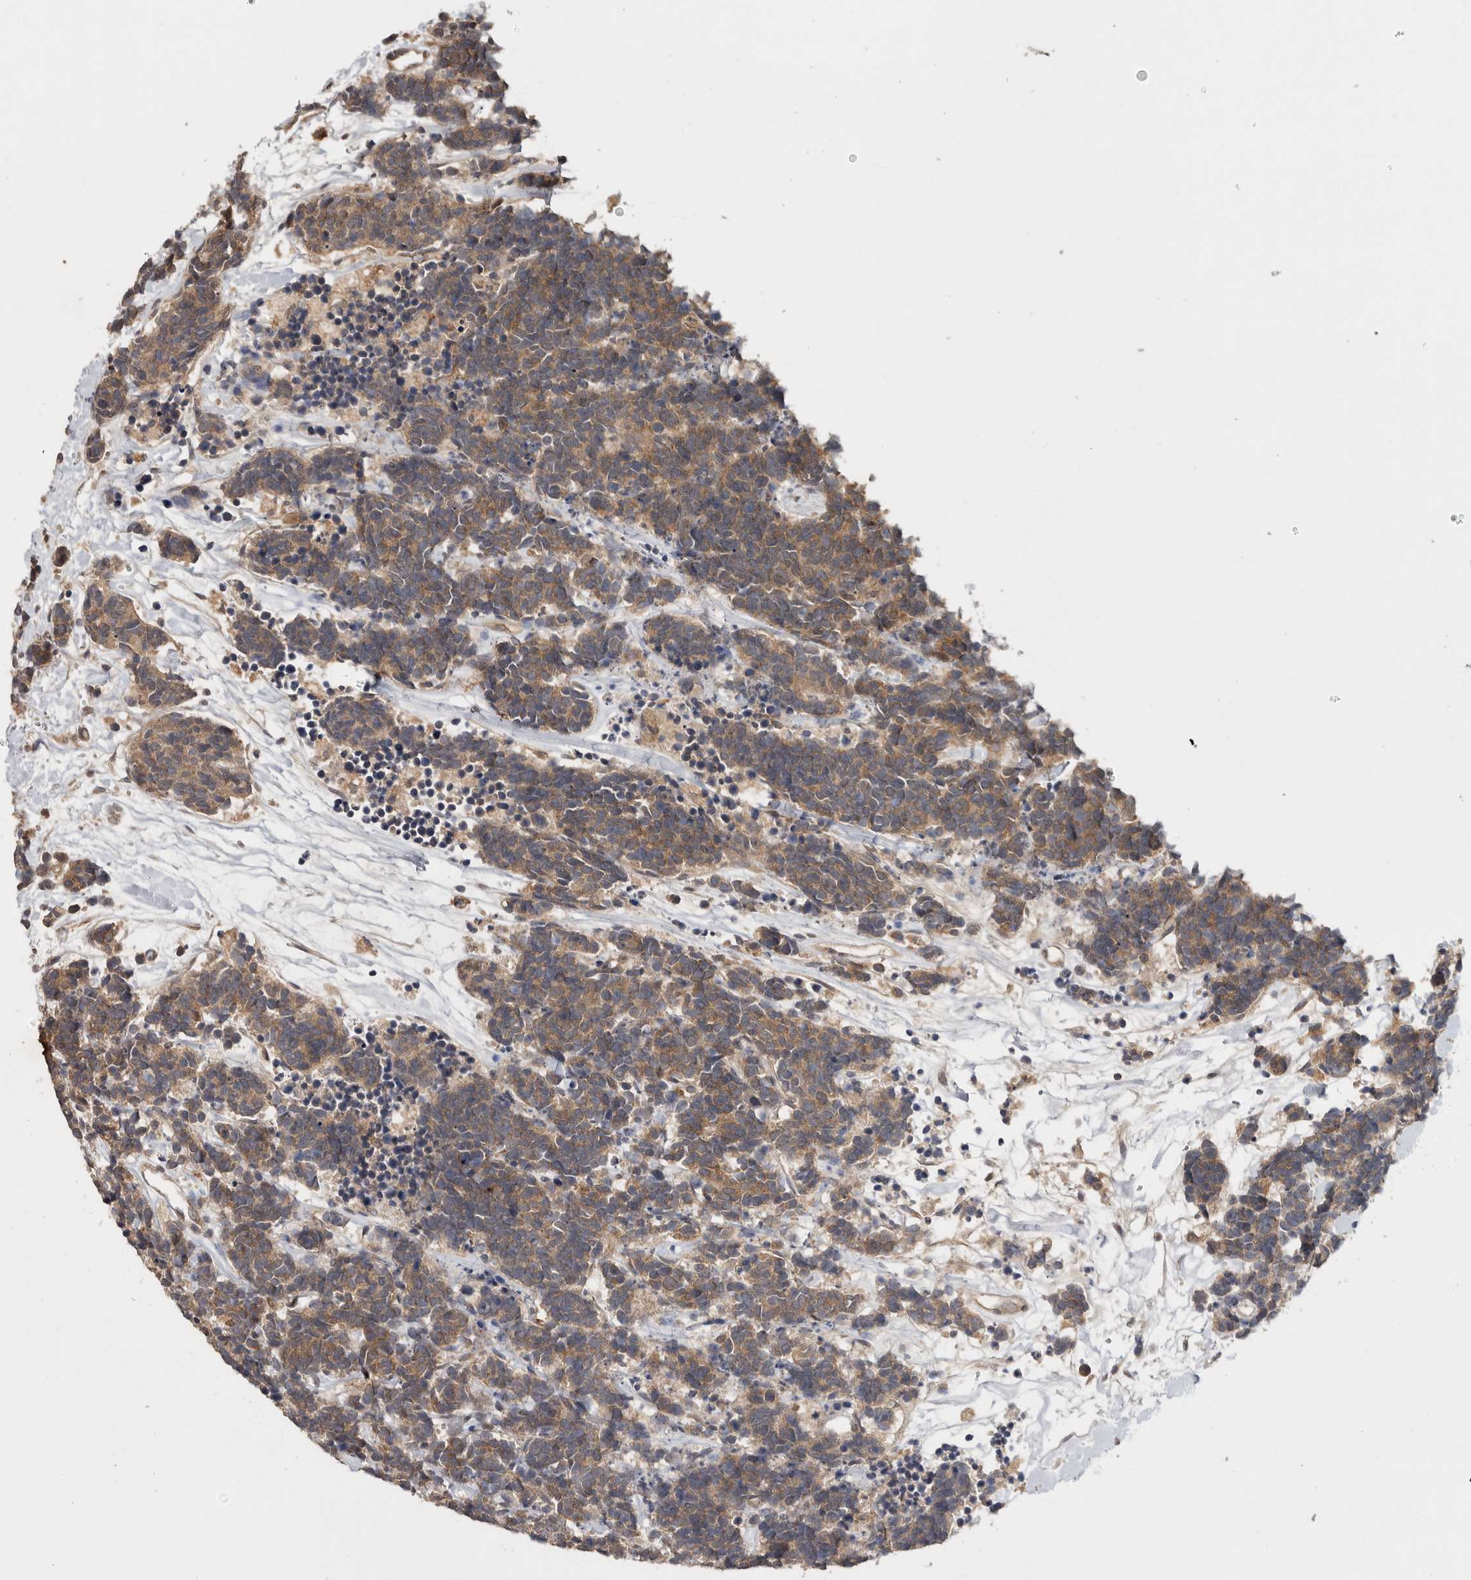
{"staining": {"intensity": "weak", "quantity": ">75%", "location": "cytoplasmic/membranous"}, "tissue": "carcinoid", "cell_type": "Tumor cells", "image_type": "cancer", "snomed": [{"axis": "morphology", "description": "Carcinoma, NOS"}, {"axis": "morphology", "description": "Carcinoid, malignant, NOS"}, {"axis": "topography", "description": "Urinary bladder"}], "caption": "Immunohistochemical staining of human carcinoma shows low levels of weak cytoplasmic/membranous protein staining in about >75% of tumor cells. (Brightfield microscopy of DAB IHC at high magnification).", "gene": "HMOX2", "patient": {"sex": "male", "age": 57}}